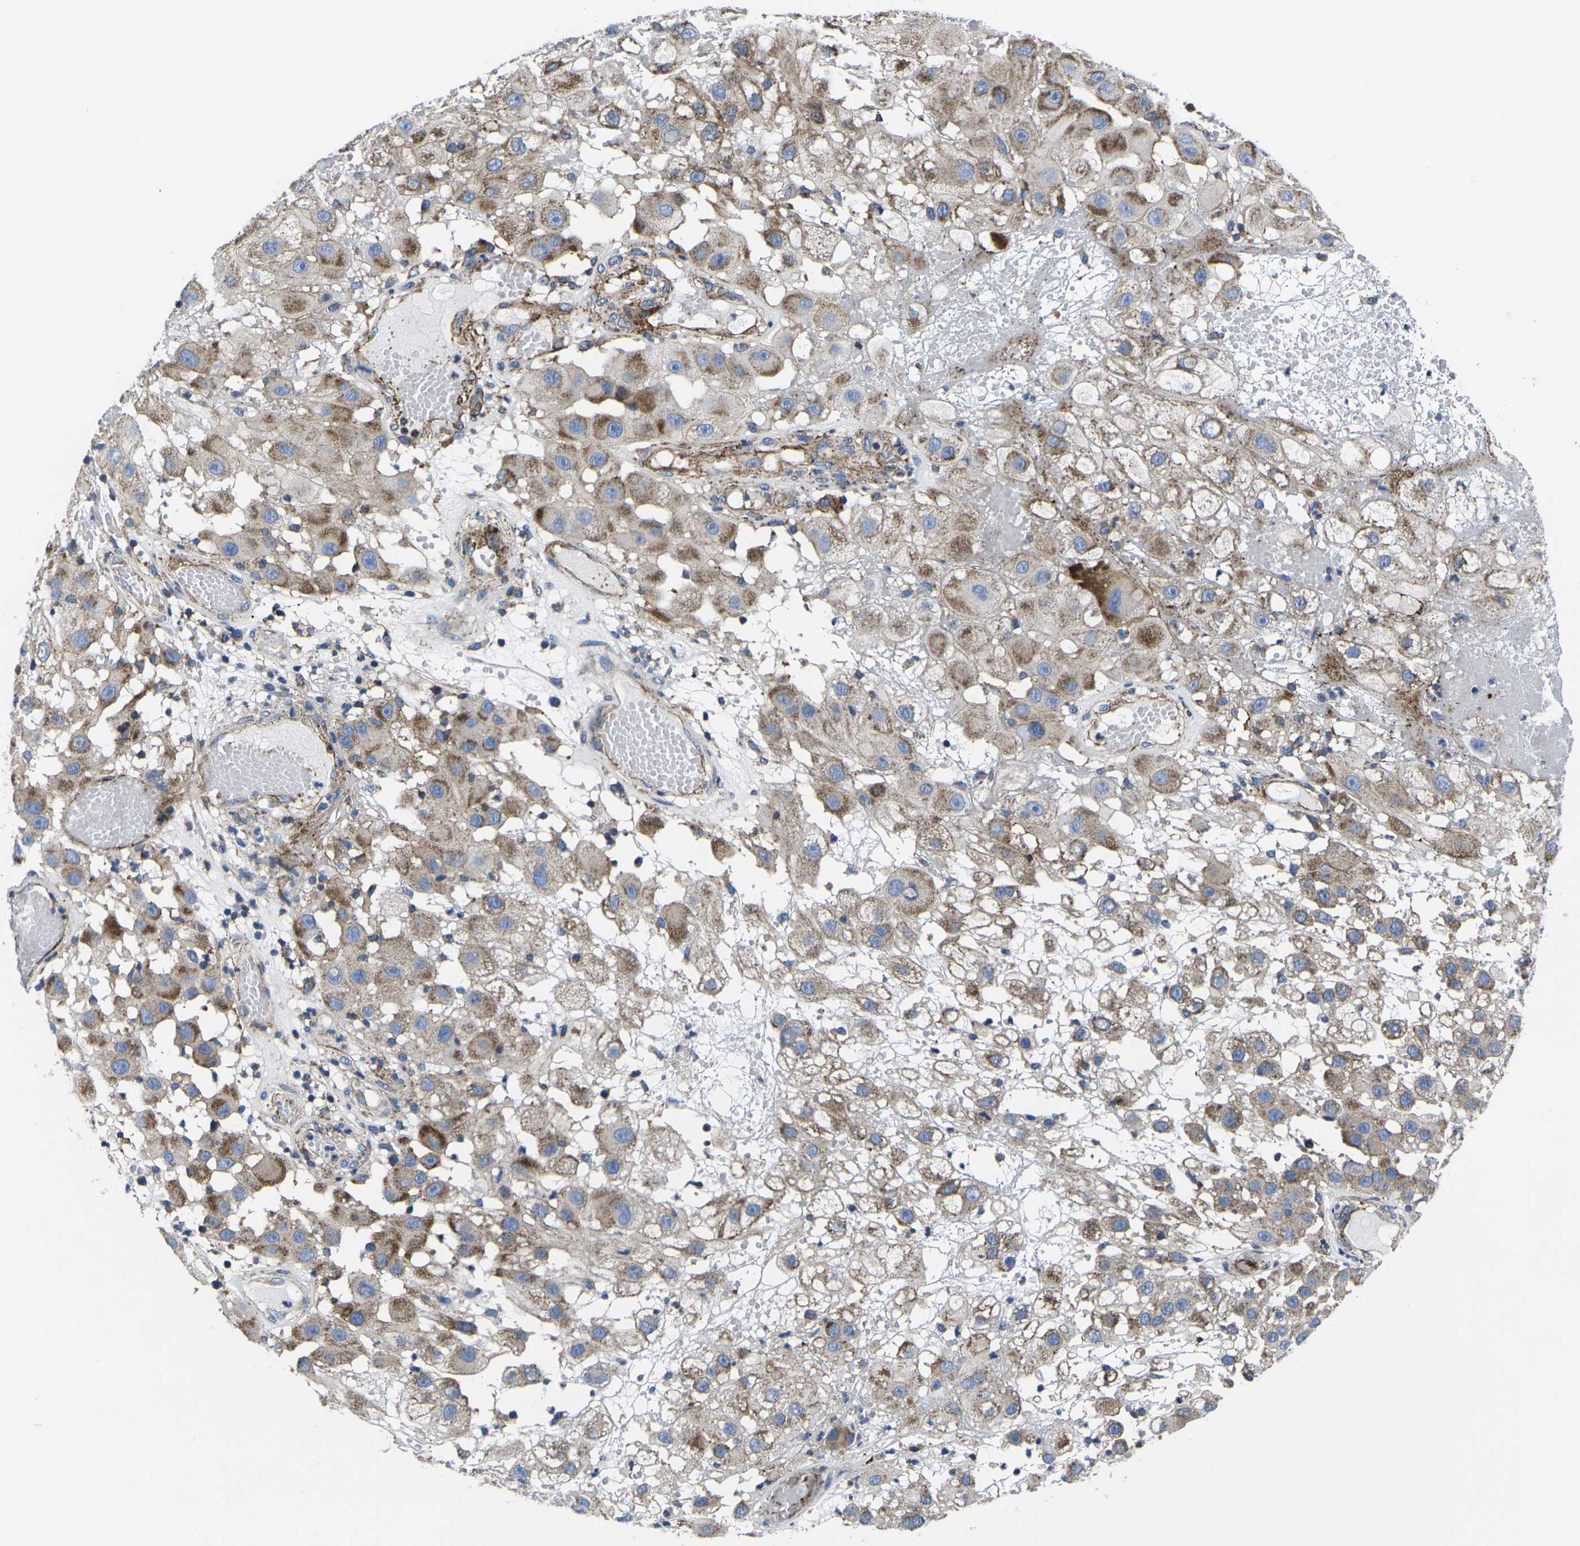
{"staining": {"intensity": "moderate", "quantity": ">75%", "location": "cytoplasmic/membranous"}, "tissue": "melanoma", "cell_type": "Tumor cells", "image_type": "cancer", "snomed": [{"axis": "morphology", "description": "Malignant melanoma, NOS"}, {"axis": "topography", "description": "Skin"}], "caption": "Protein expression analysis of human melanoma reveals moderate cytoplasmic/membranous staining in about >75% of tumor cells.", "gene": "GPR4", "patient": {"sex": "female", "age": 81}}